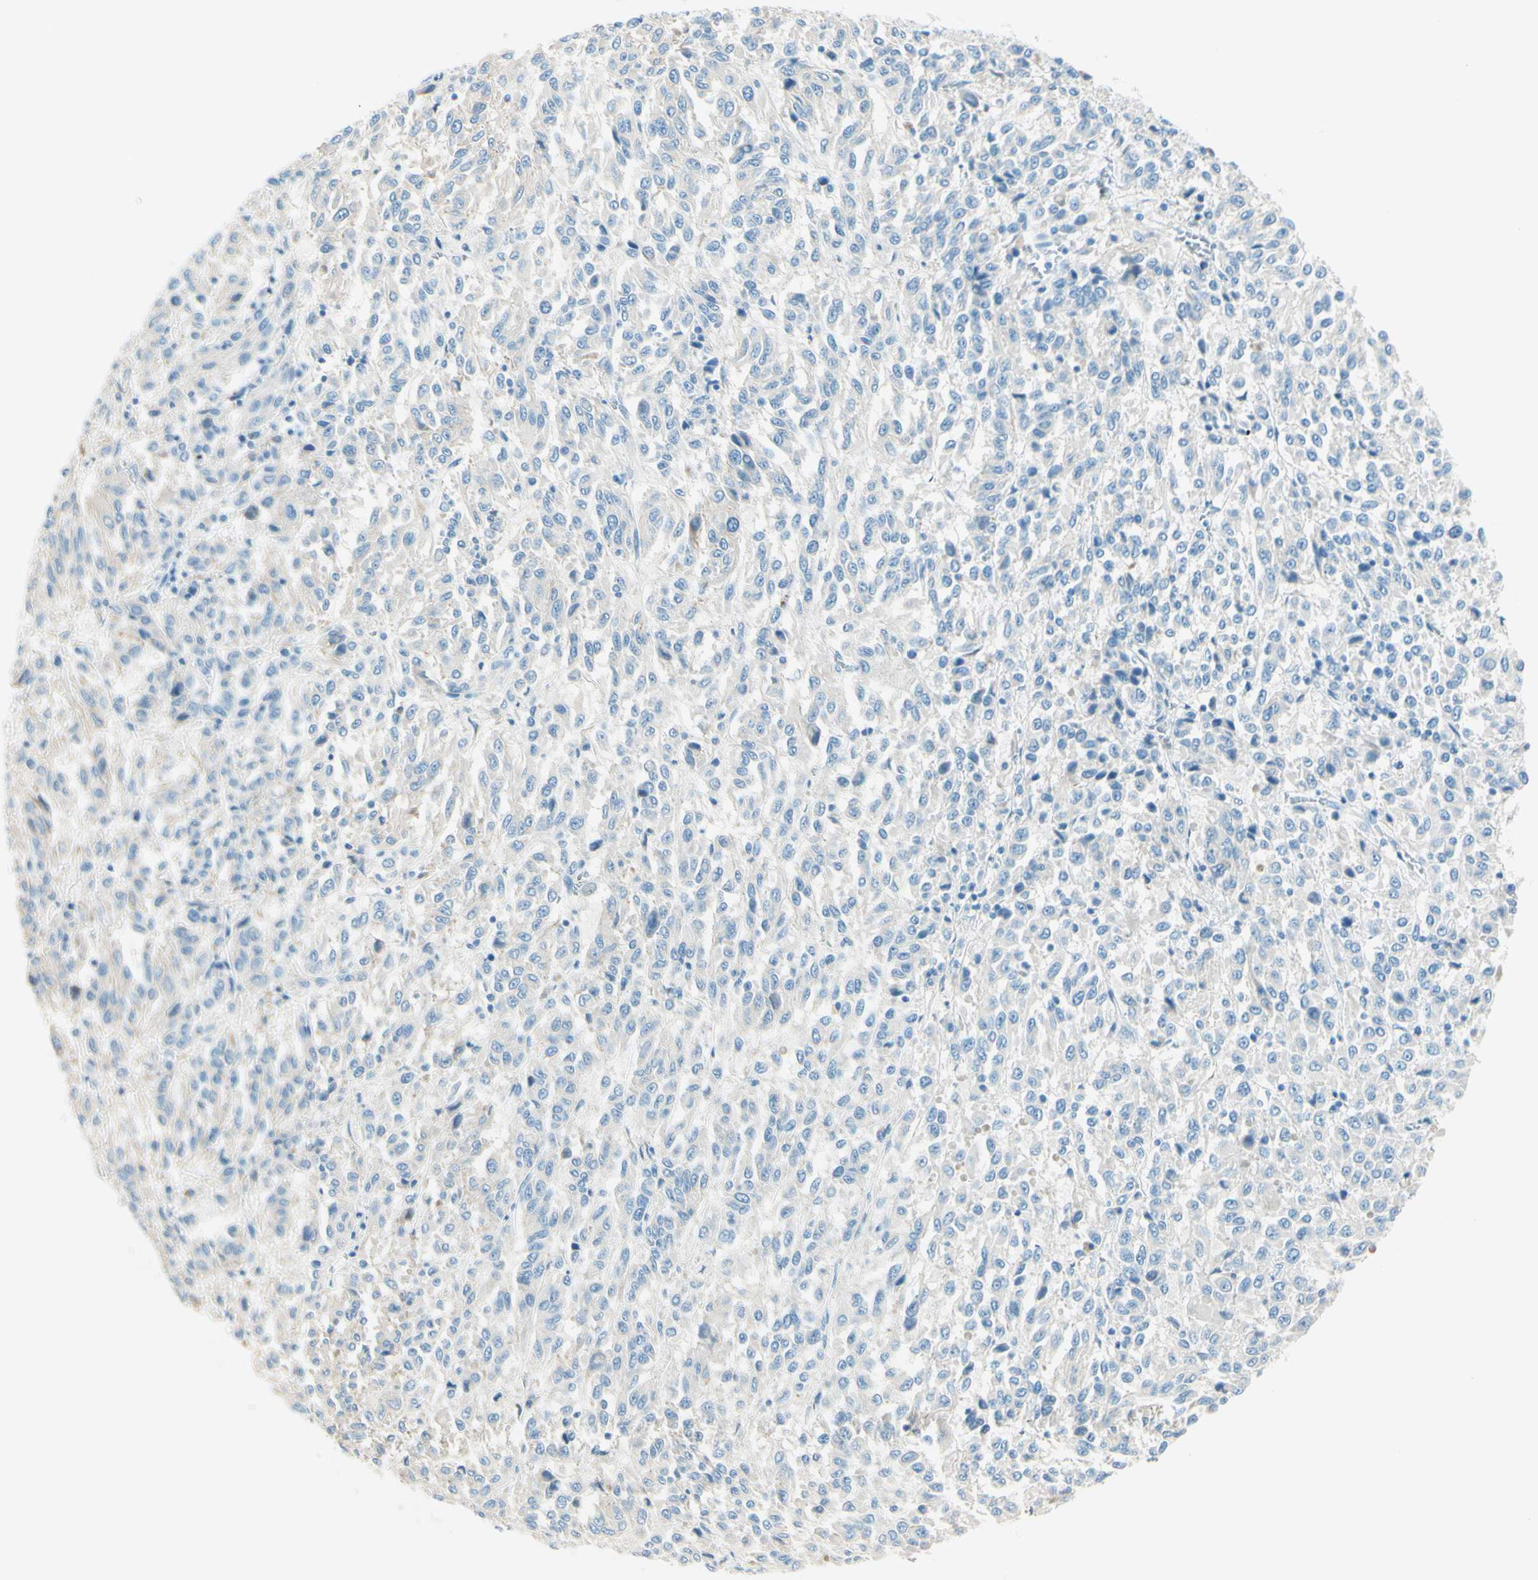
{"staining": {"intensity": "negative", "quantity": "none", "location": "none"}, "tissue": "melanoma", "cell_type": "Tumor cells", "image_type": "cancer", "snomed": [{"axis": "morphology", "description": "Malignant melanoma, Metastatic site"}, {"axis": "topography", "description": "Lung"}], "caption": "The histopathology image shows no staining of tumor cells in melanoma.", "gene": "NCBP2L", "patient": {"sex": "male", "age": 64}}